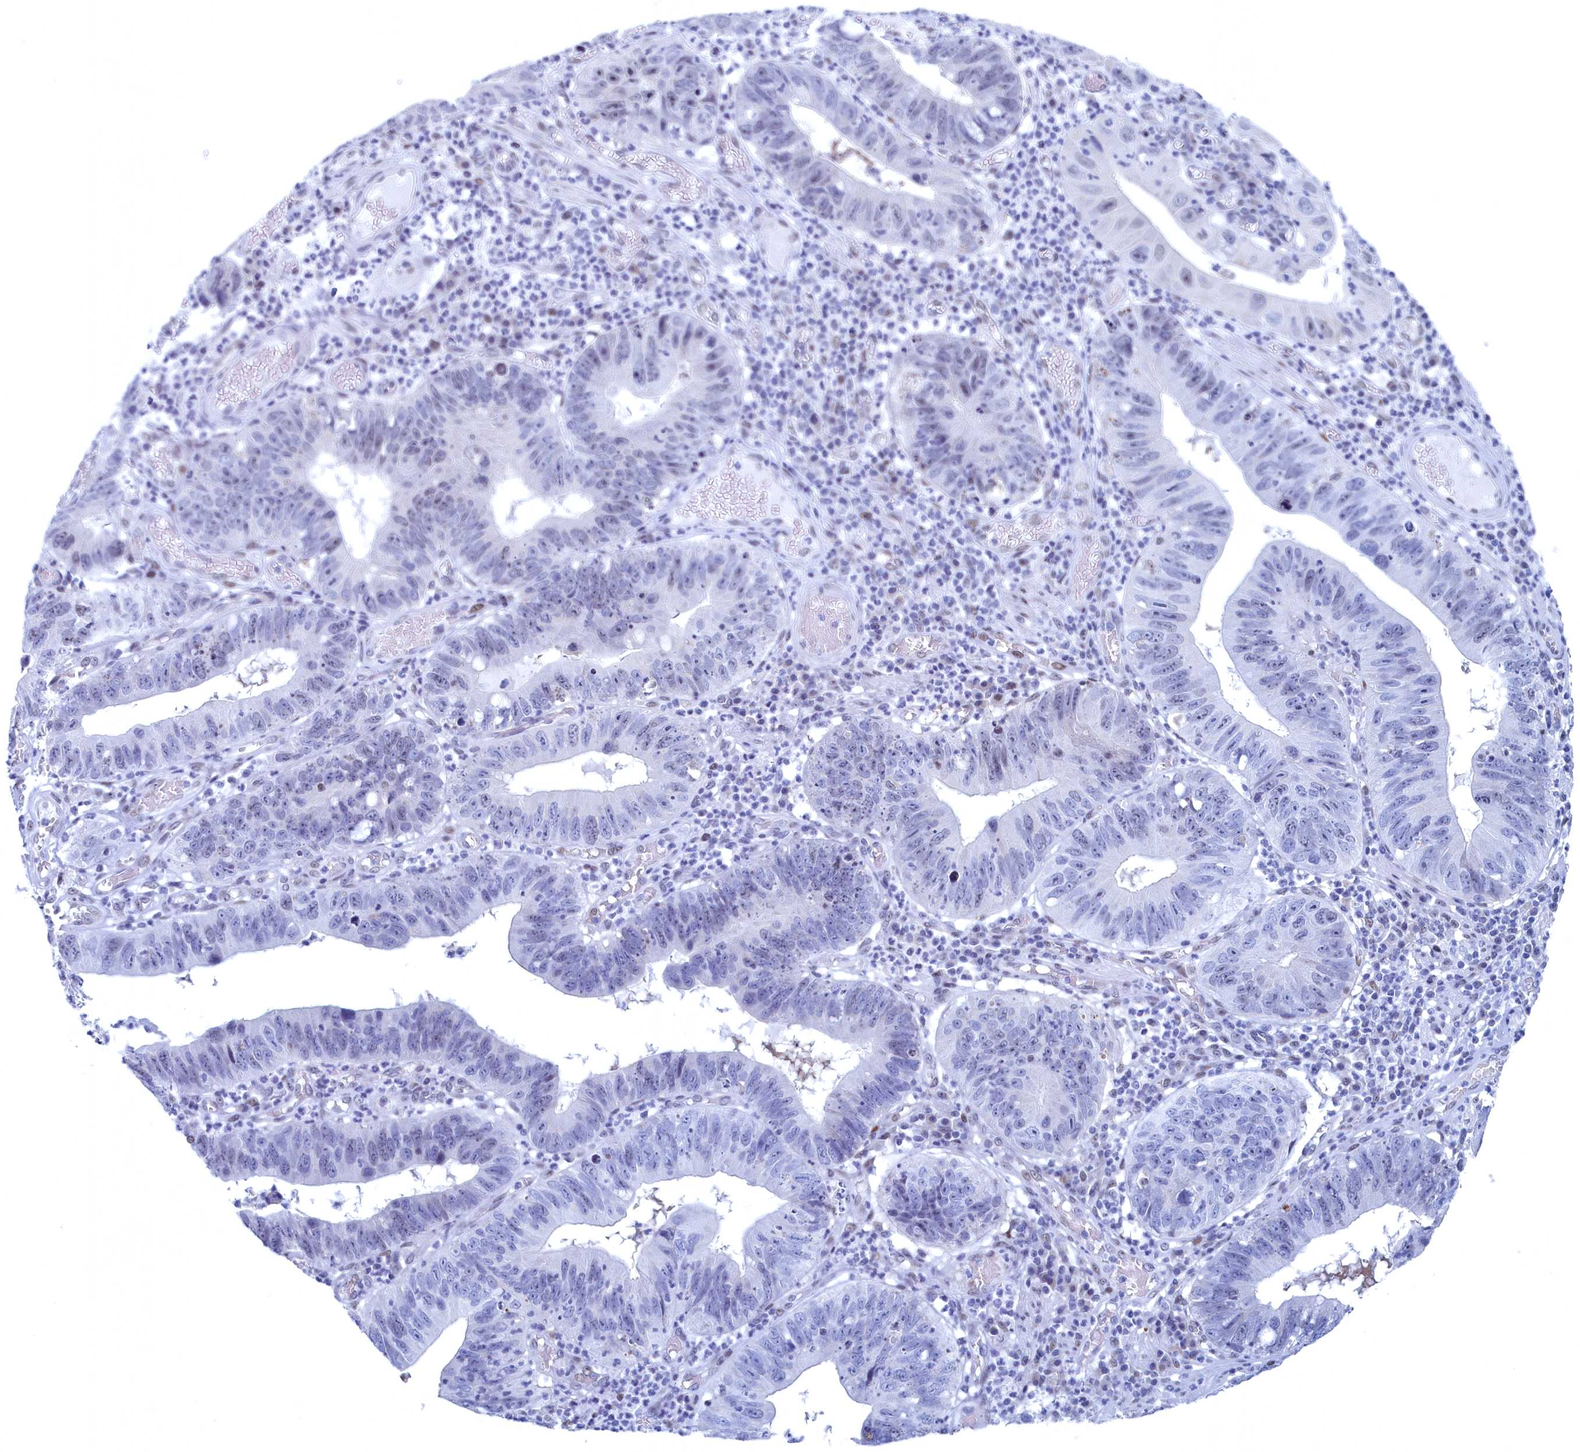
{"staining": {"intensity": "weak", "quantity": "<25%", "location": "nuclear"}, "tissue": "stomach cancer", "cell_type": "Tumor cells", "image_type": "cancer", "snomed": [{"axis": "morphology", "description": "Adenocarcinoma, NOS"}, {"axis": "topography", "description": "Stomach"}], "caption": "Image shows no significant protein expression in tumor cells of stomach cancer (adenocarcinoma).", "gene": "WDR76", "patient": {"sex": "male", "age": 59}}